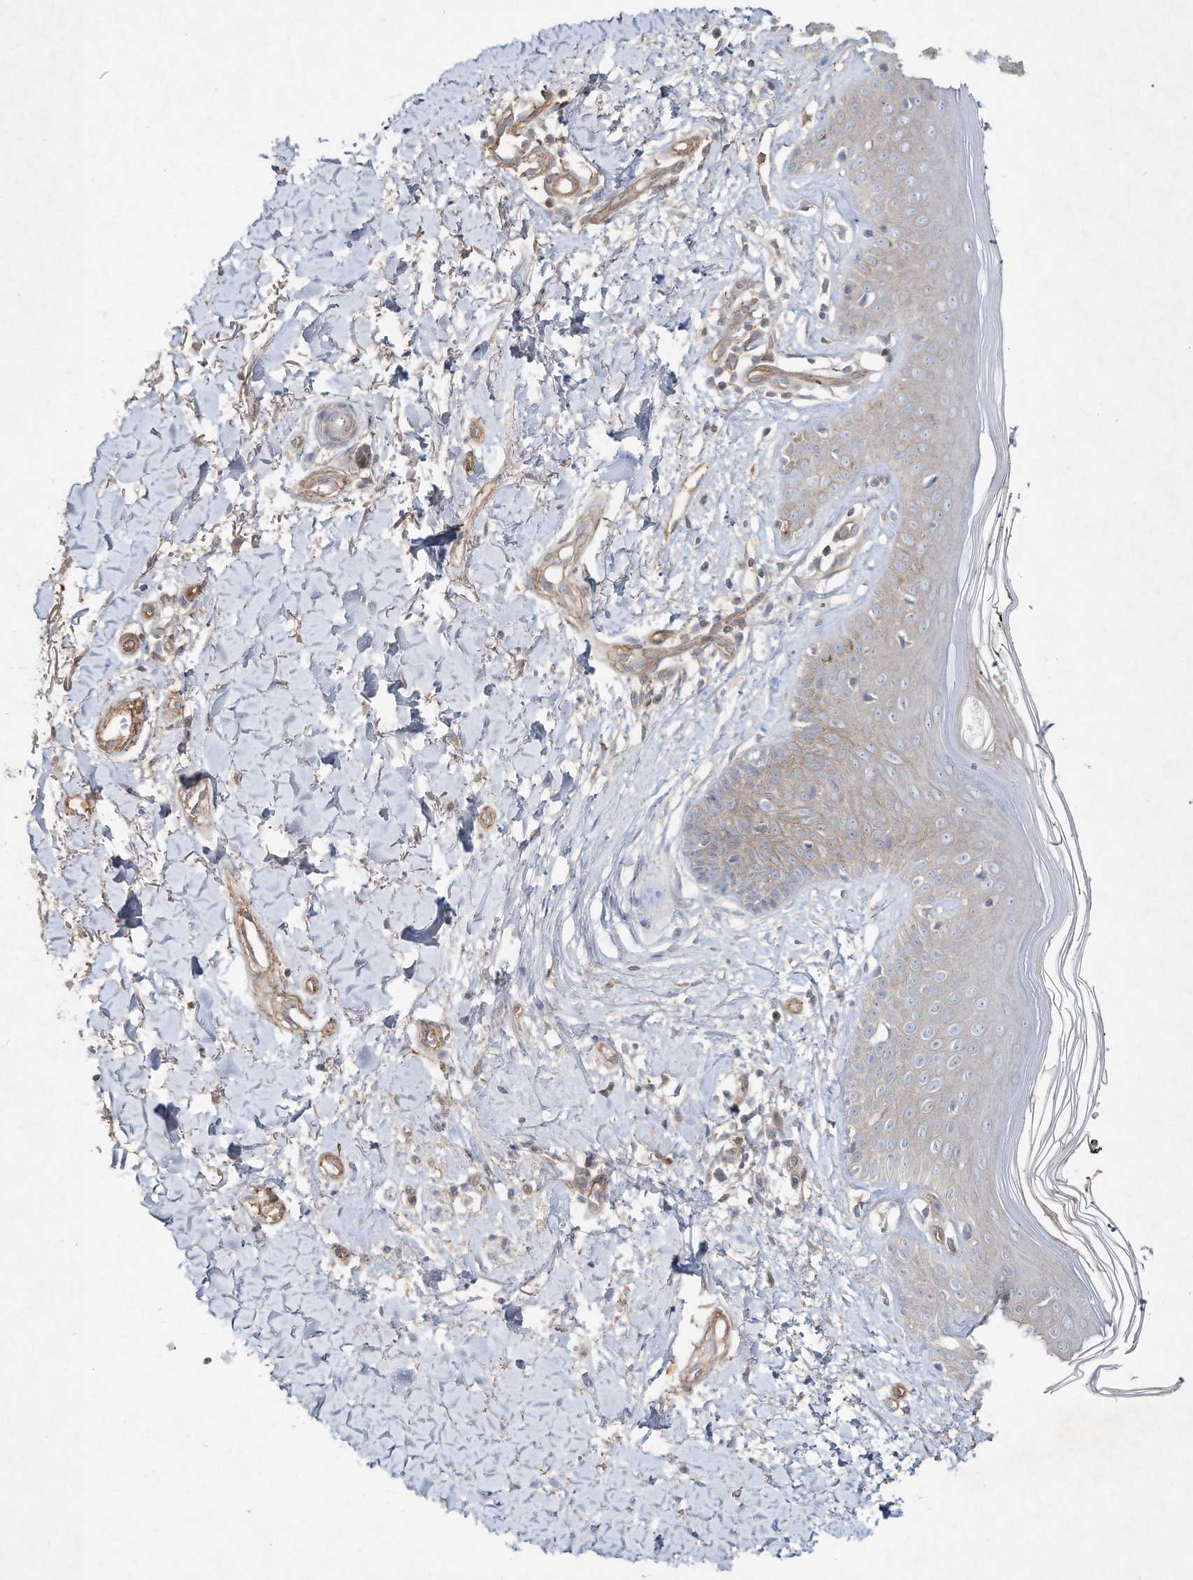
{"staining": {"intensity": "negative", "quantity": "none", "location": "none"}, "tissue": "skin", "cell_type": "Fibroblasts", "image_type": "normal", "snomed": [{"axis": "morphology", "description": "Normal tissue, NOS"}, {"axis": "topography", "description": "Skin"}], "caption": "Skin was stained to show a protein in brown. There is no significant positivity in fibroblasts. Nuclei are stained in blue.", "gene": "HTR5A", "patient": {"sex": "female", "age": 64}}